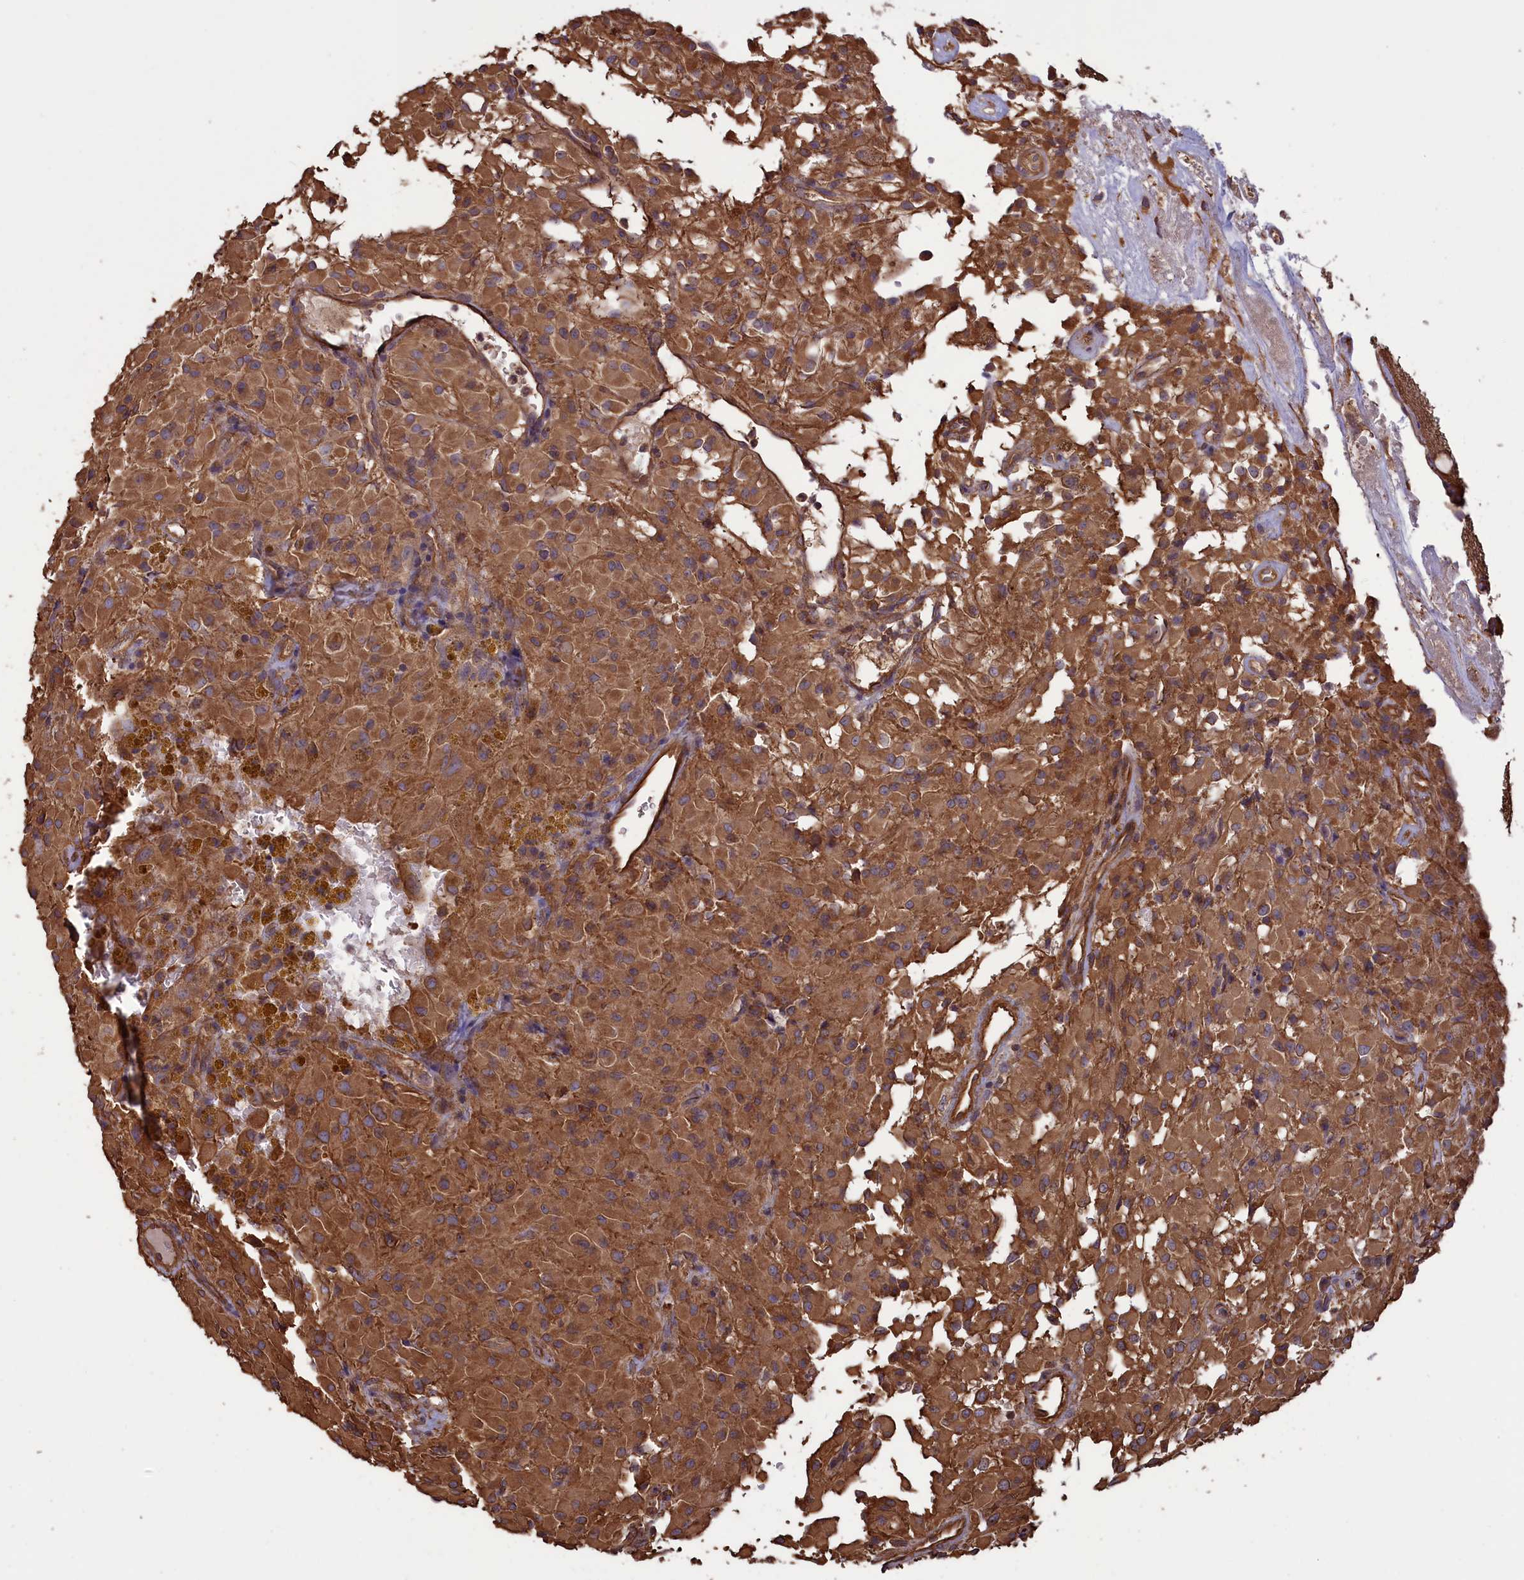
{"staining": {"intensity": "moderate", "quantity": ">75%", "location": "cytoplasmic/membranous"}, "tissue": "glioma", "cell_type": "Tumor cells", "image_type": "cancer", "snomed": [{"axis": "morphology", "description": "Glioma, malignant, High grade"}, {"axis": "topography", "description": "Brain"}], "caption": "Immunohistochemical staining of human glioma shows medium levels of moderate cytoplasmic/membranous expression in about >75% of tumor cells. (DAB IHC with brightfield microscopy, high magnification).", "gene": "DAPK3", "patient": {"sex": "female", "age": 59}}